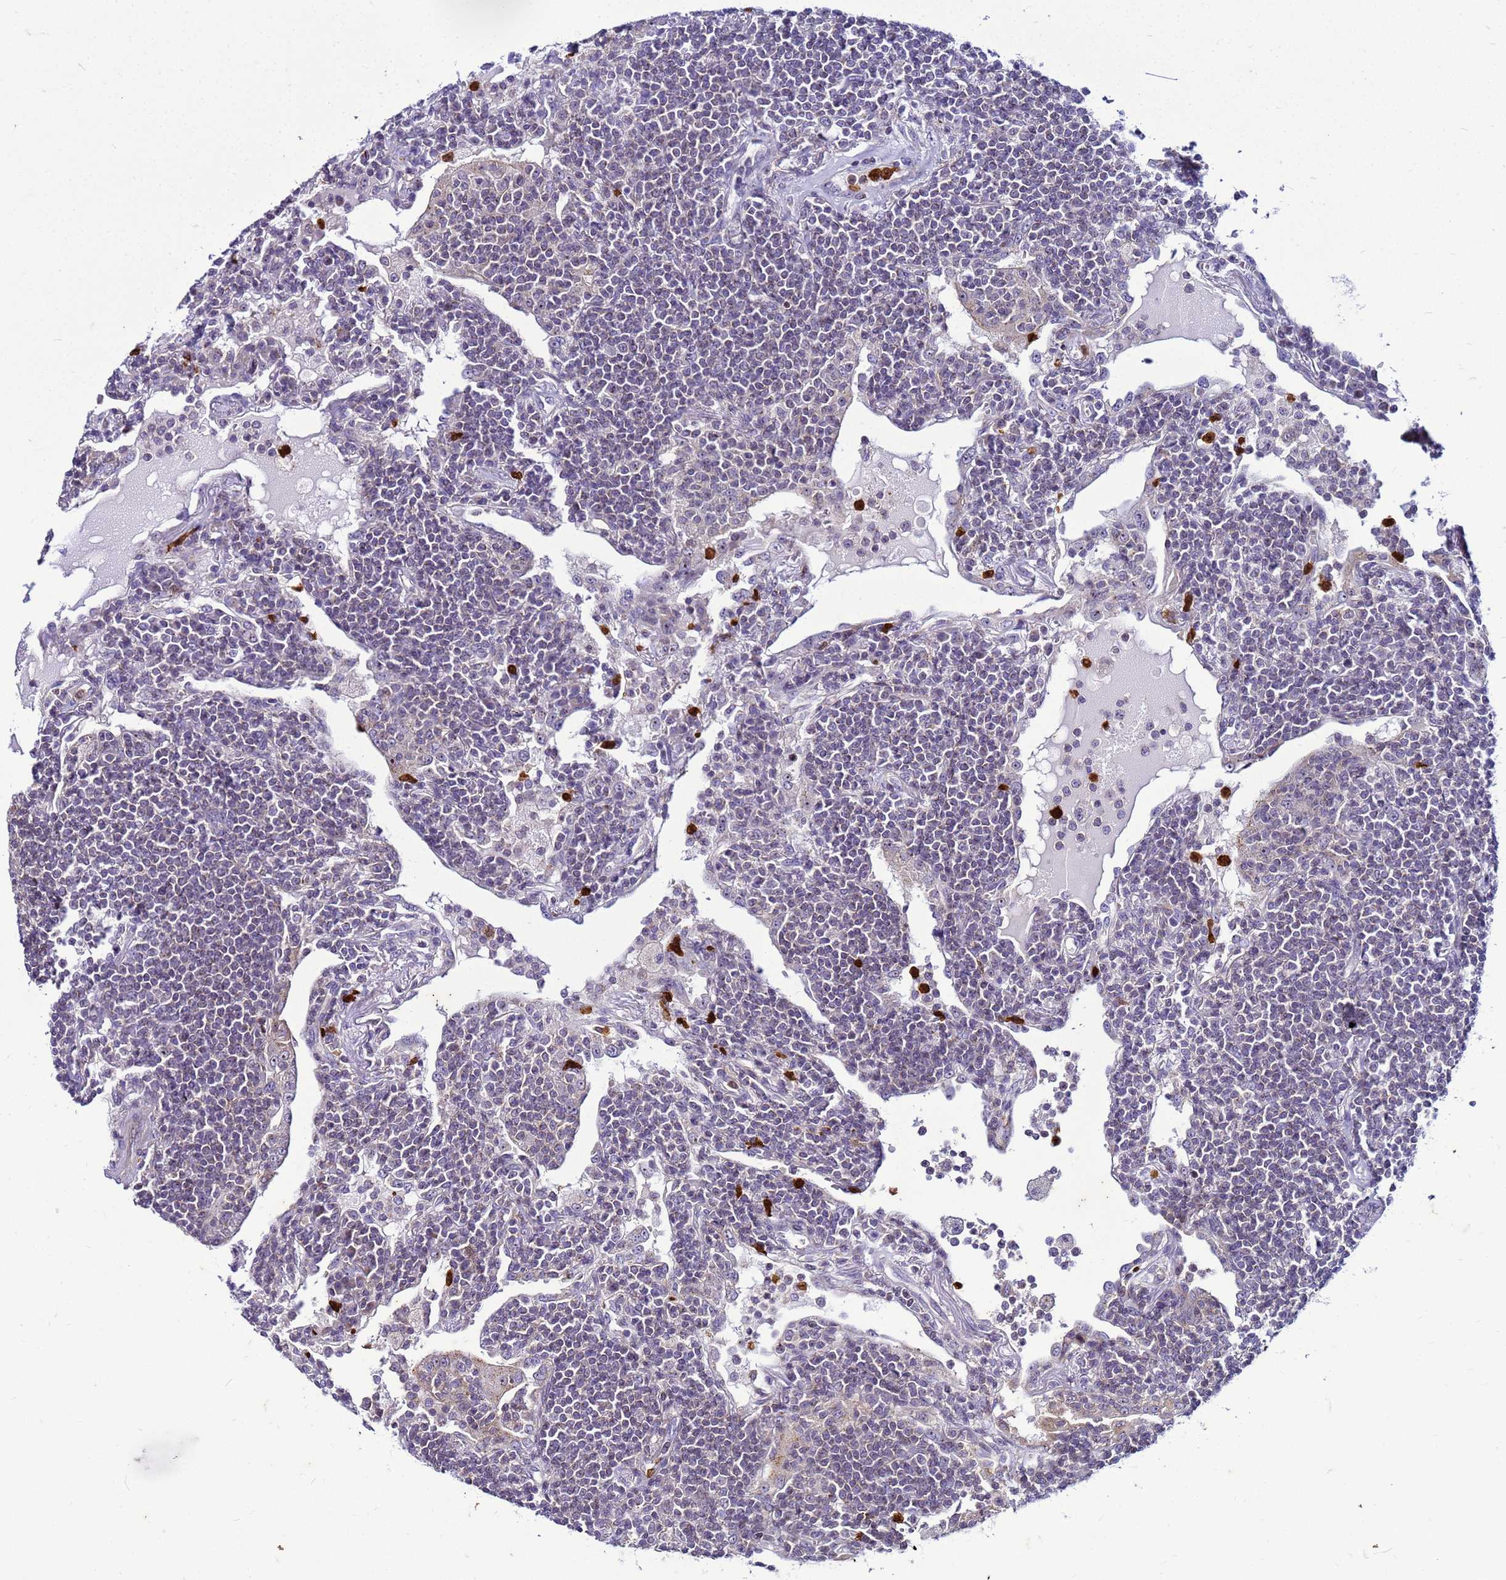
{"staining": {"intensity": "negative", "quantity": "none", "location": "none"}, "tissue": "lymphoma", "cell_type": "Tumor cells", "image_type": "cancer", "snomed": [{"axis": "morphology", "description": "Malignant lymphoma, non-Hodgkin's type, Low grade"}, {"axis": "topography", "description": "Lung"}], "caption": "Immunohistochemistry (IHC) micrograph of lymphoma stained for a protein (brown), which reveals no positivity in tumor cells. (Brightfield microscopy of DAB IHC at high magnification).", "gene": "VPS4B", "patient": {"sex": "female", "age": 71}}